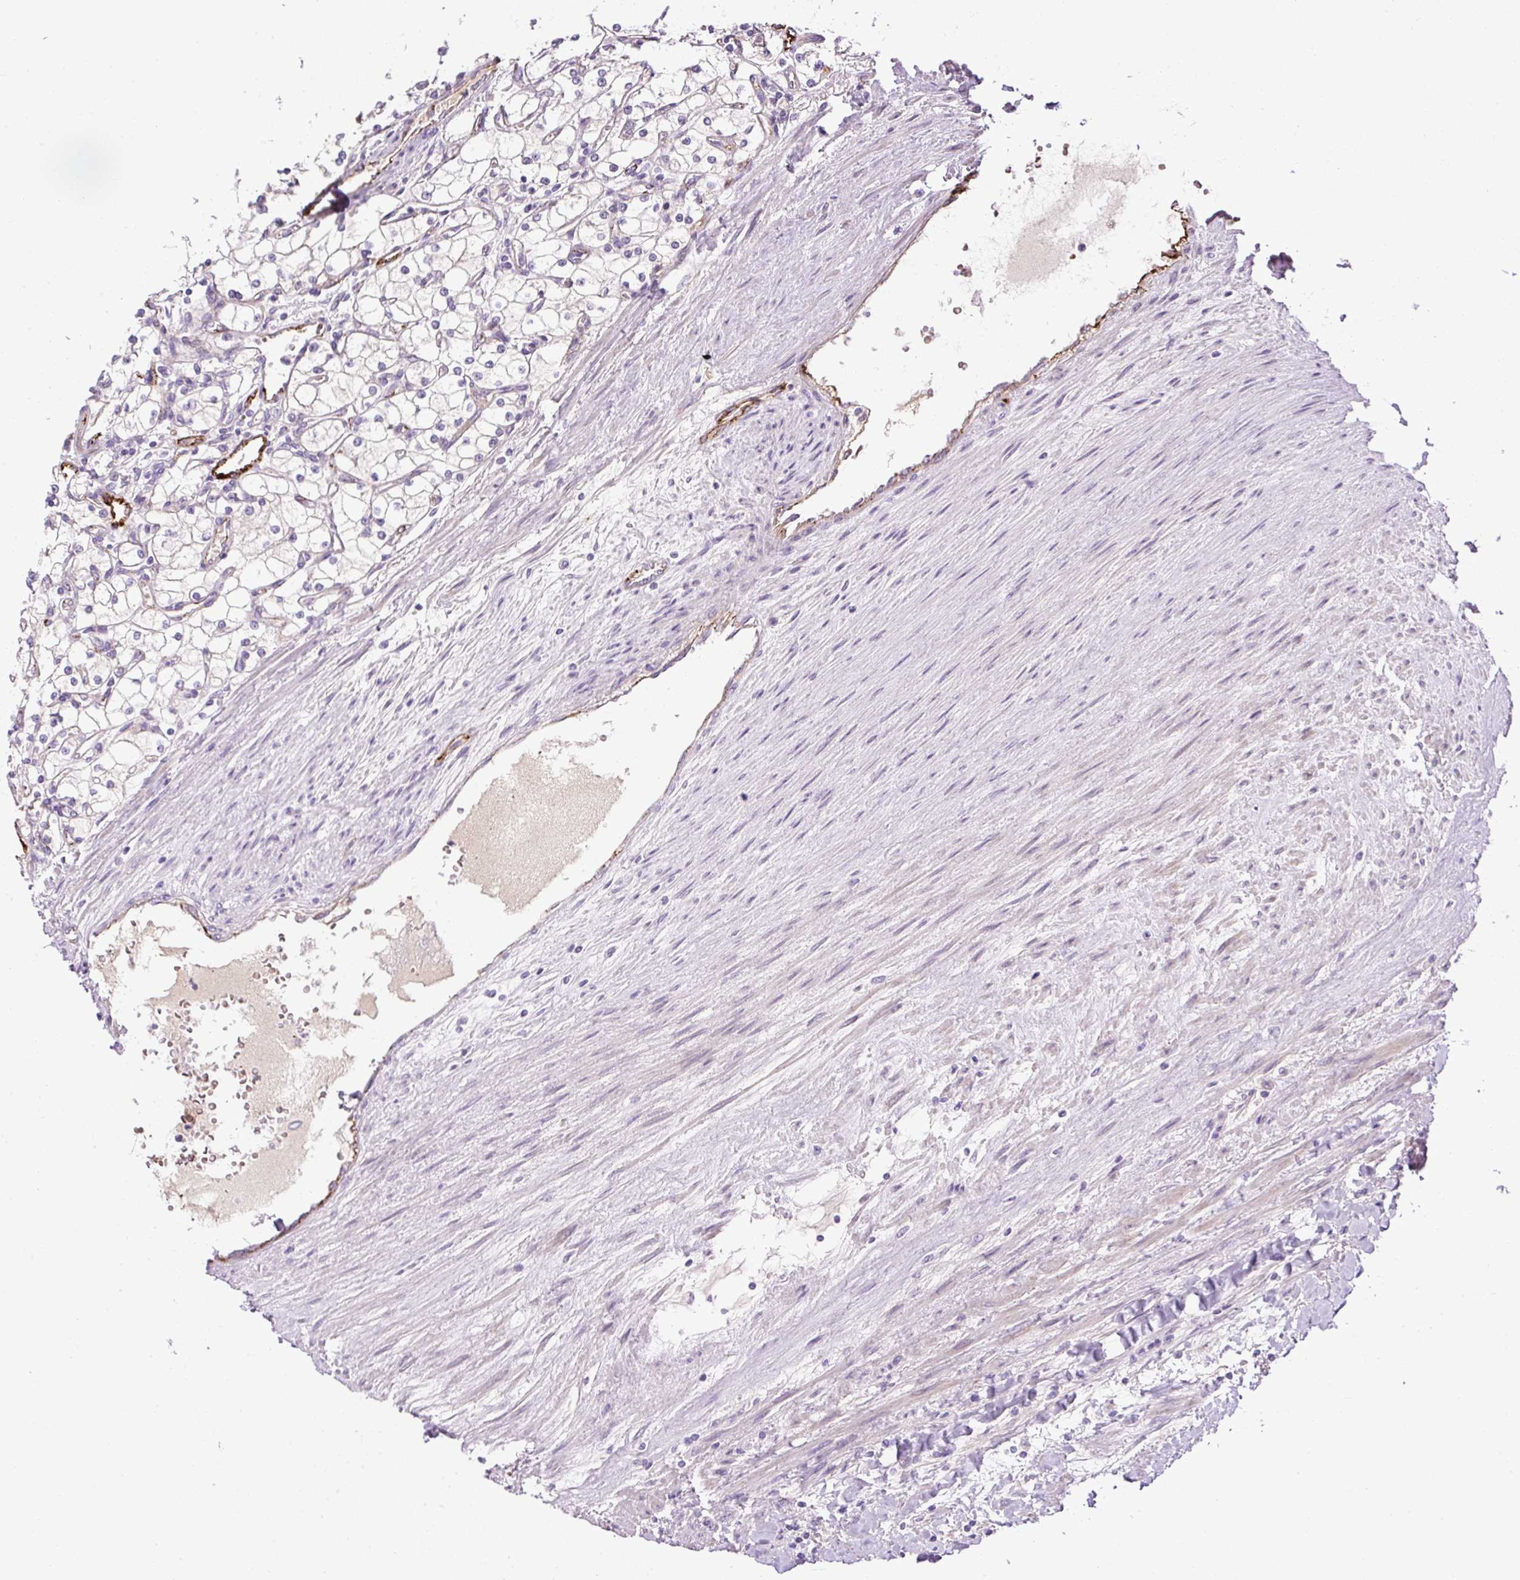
{"staining": {"intensity": "negative", "quantity": "none", "location": "none"}, "tissue": "renal cancer", "cell_type": "Tumor cells", "image_type": "cancer", "snomed": [{"axis": "morphology", "description": "Adenocarcinoma, NOS"}, {"axis": "topography", "description": "Kidney"}], "caption": "IHC histopathology image of neoplastic tissue: renal cancer (adenocarcinoma) stained with DAB (3,3'-diaminobenzidine) displays no significant protein expression in tumor cells. (DAB immunohistochemistry visualized using brightfield microscopy, high magnification).", "gene": "LEFTY2", "patient": {"sex": "male", "age": 80}}